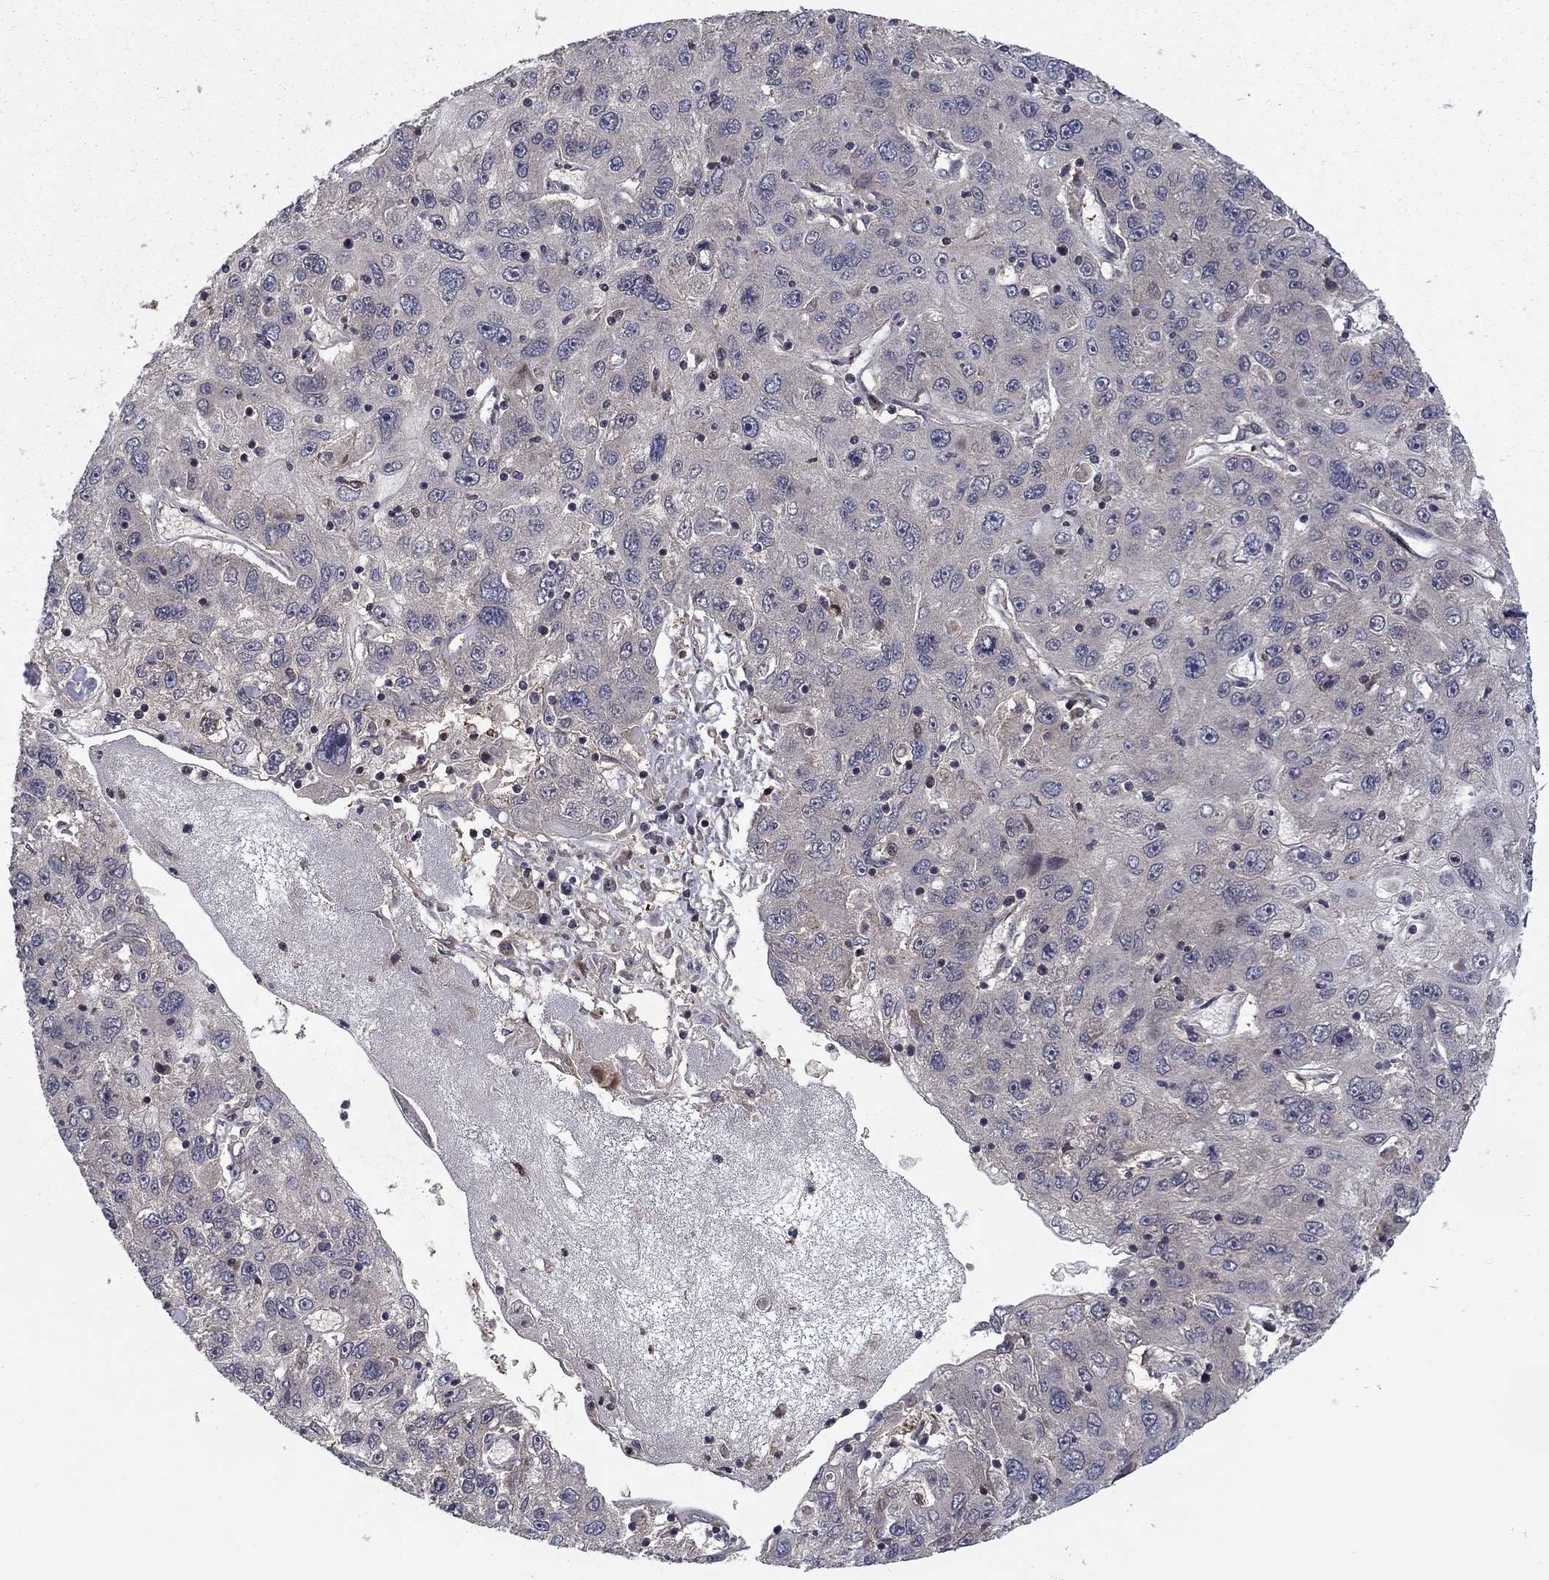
{"staining": {"intensity": "negative", "quantity": "none", "location": "none"}, "tissue": "stomach cancer", "cell_type": "Tumor cells", "image_type": "cancer", "snomed": [{"axis": "morphology", "description": "Adenocarcinoma, NOS"}, {"axis": "topography", "description": "Stomach"}], "caption": "A histopathology image of stomach adenocarcinoma stained for a protein reveals no brown staining in tumor cells.", "gene": "HDAC4", "patient": {"sex": "male", "age": 56}}